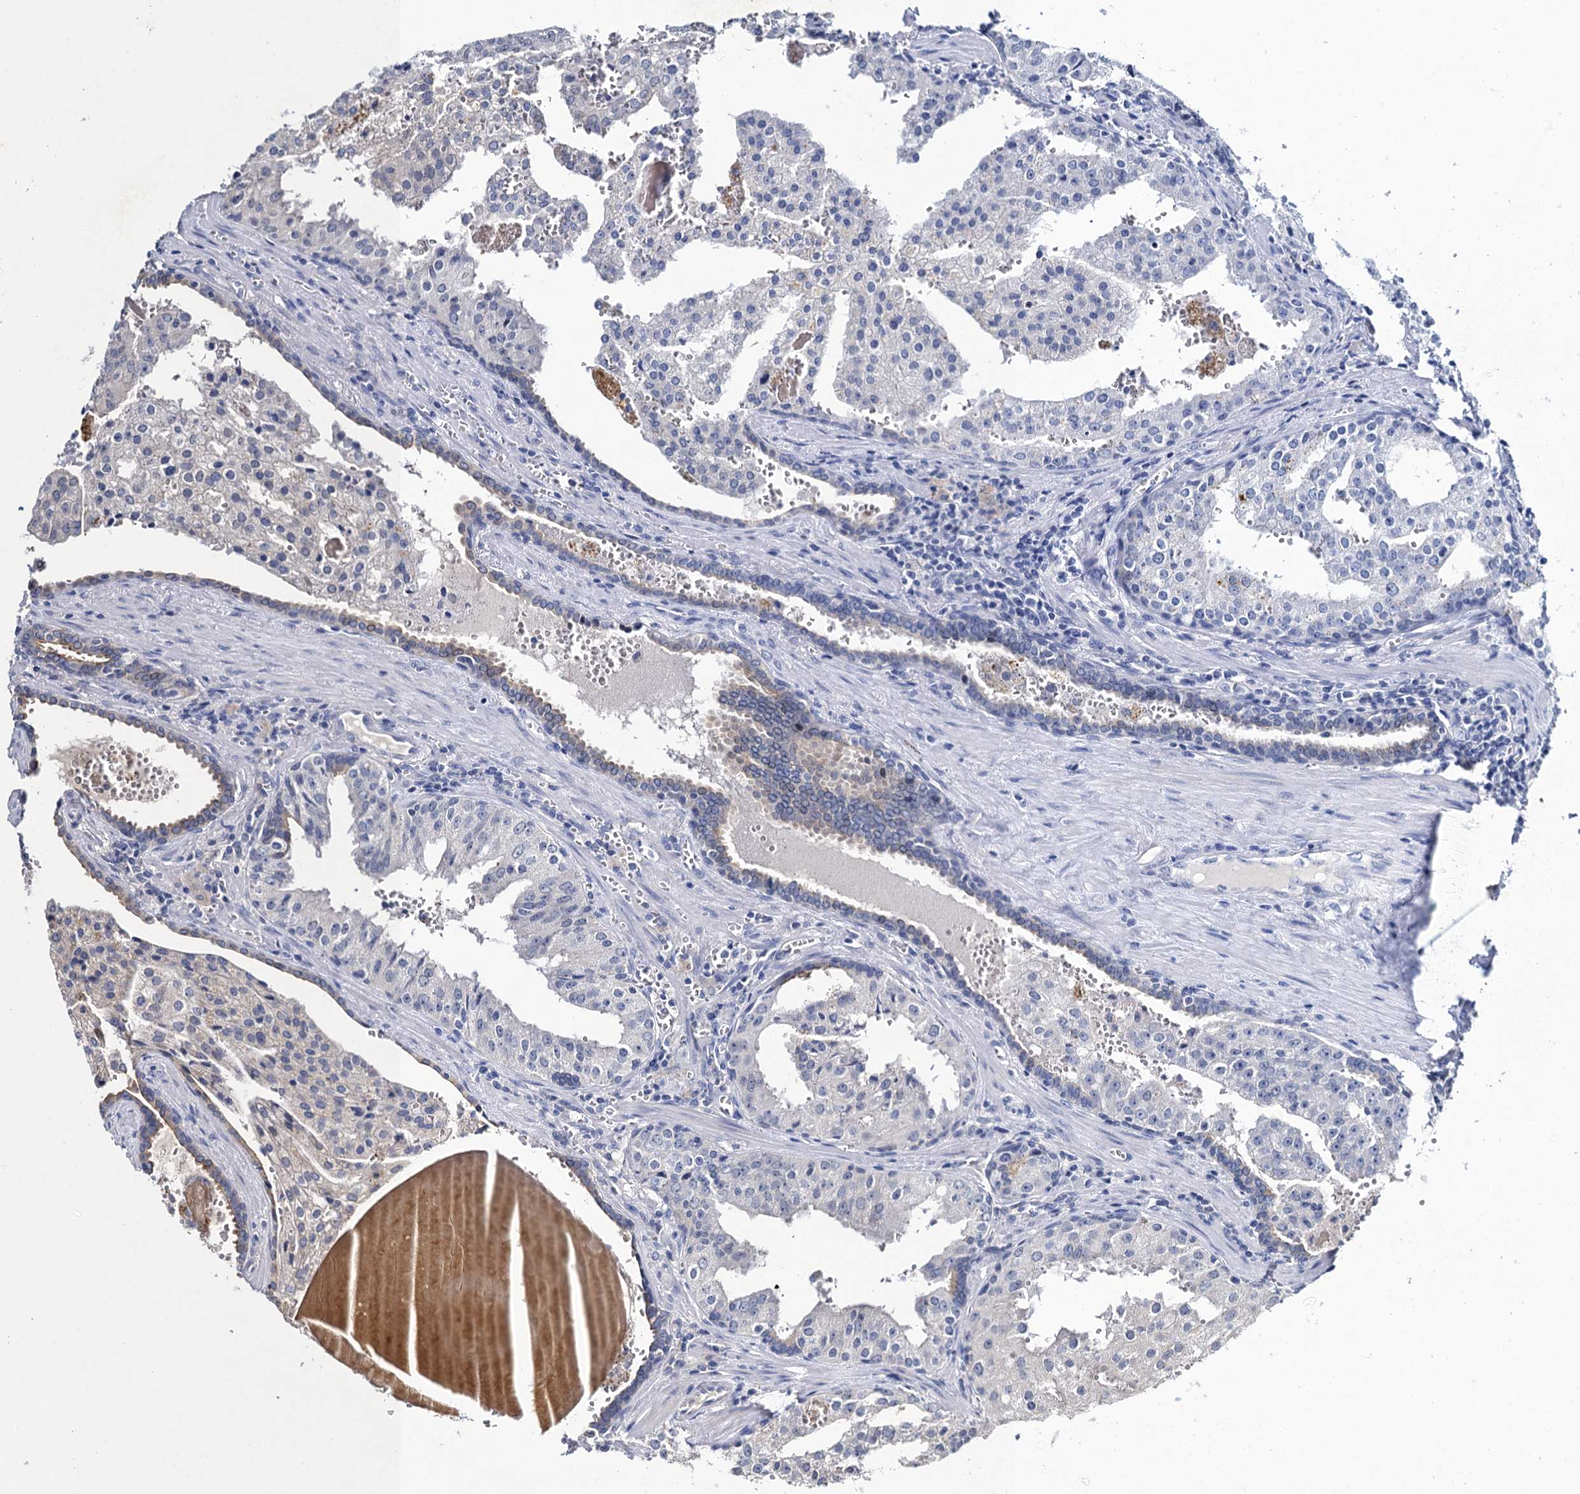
{"staining": {"intensity": "negative", "quantity": "none", "location": "none"}, "tissue": "prostate cancer", "cell_type": "Tumor cells", "image_type": "cancer", "snomed": [{"axis": "morphology", "description": "Adenocarcinoma, High grade"}, {"axis": "topography", "description": "Prostate"}], "caption": "A photomicrograph of human prostate cancer (adenocarcinoma (high-grade)) is negative for staining in tumor cells.", "gene": "SLC11A2", "patient": {"sex": "male", "age": 68}}